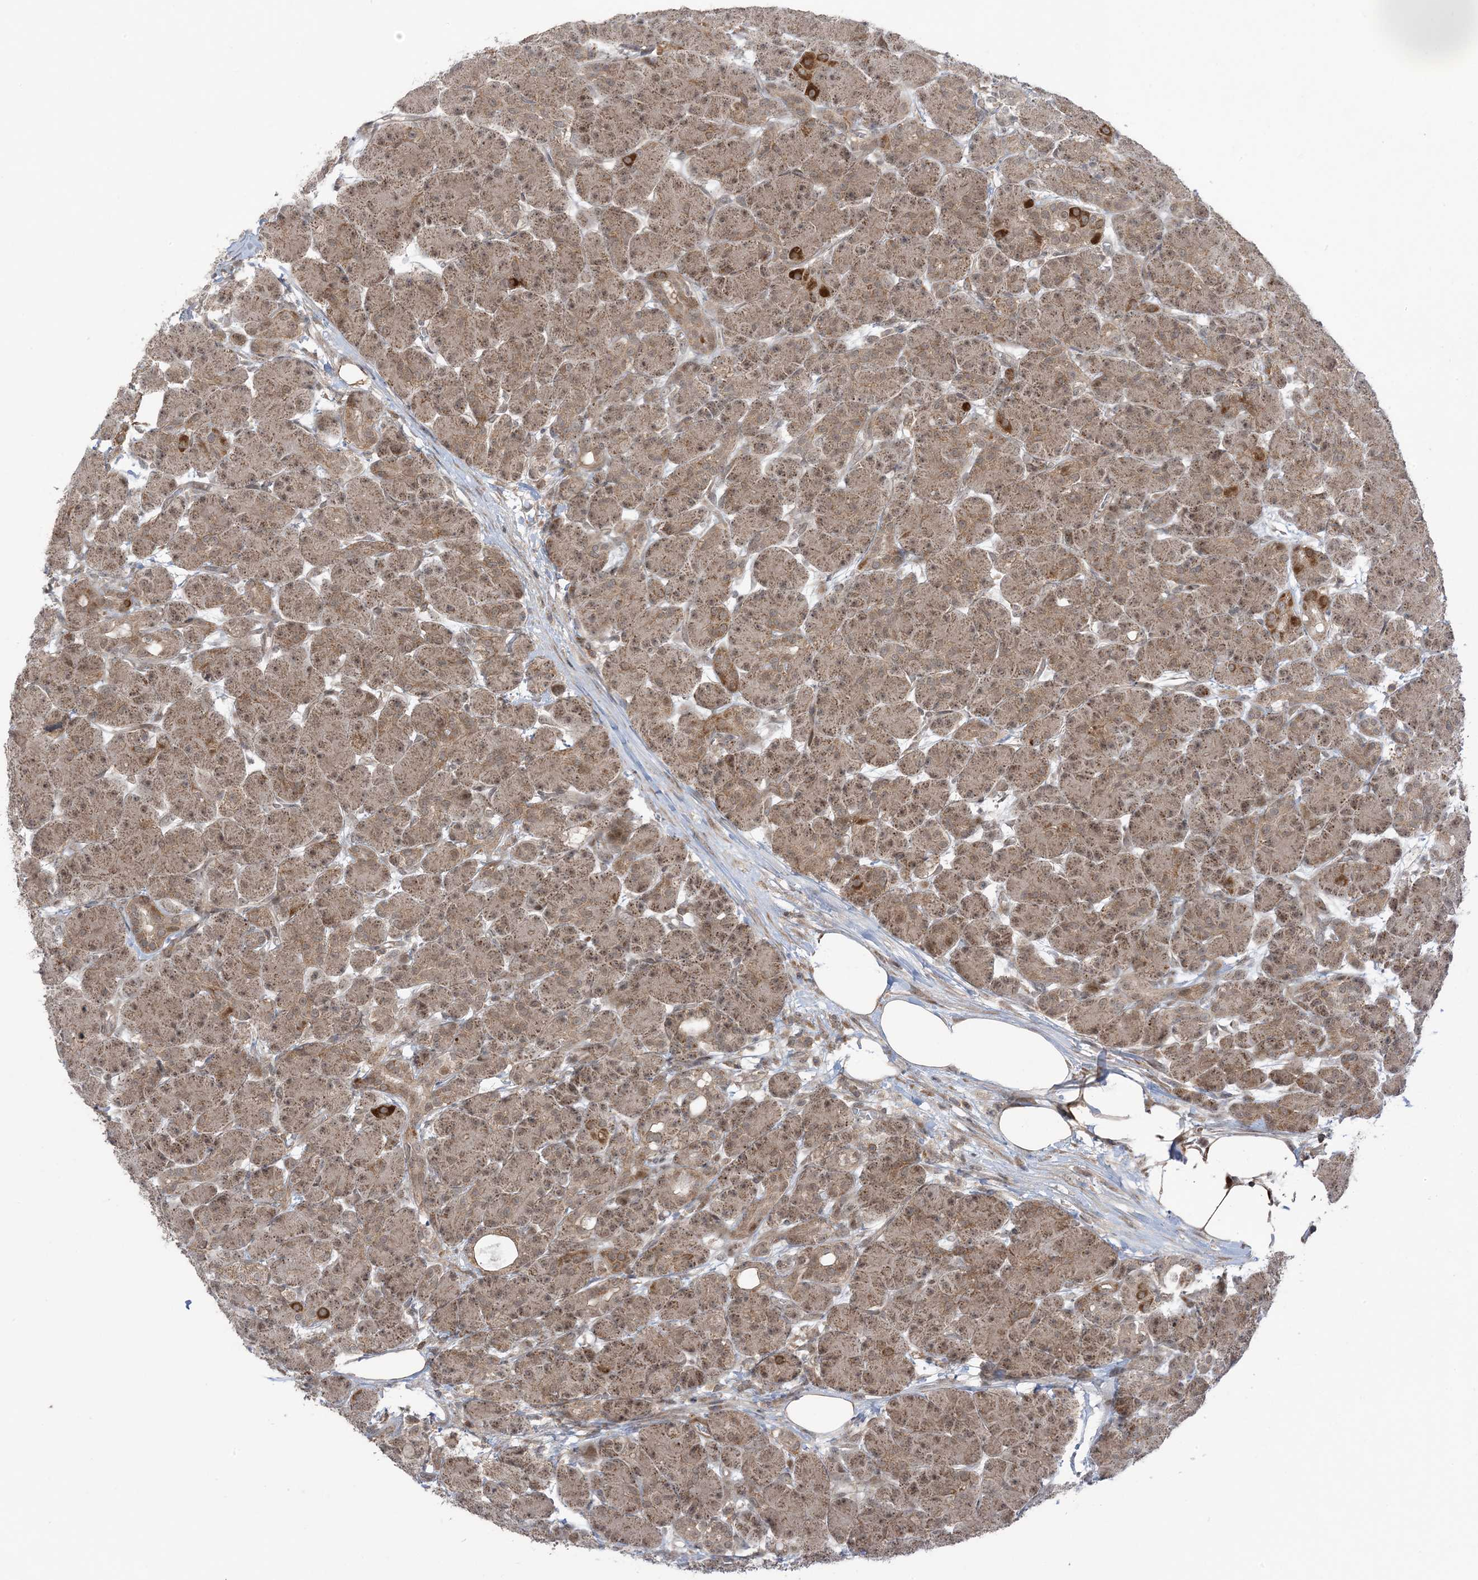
{"staining": {"intensity": "moderate", "quantity": ">75%", "location": "cytoplasmic/membranous"}, "tissue": "pancreas", "cell_type": "Exocrine glandular cells", "image_type": "normal", "snomed": [{"axis": "morphology", "description": "Normal tissue, NOS"}, {"axis": "topography", "description": "Pancreas"}], "caption": "The micrograph displays immunohistochemical staining of benign pancreas. There is moderate cytoplasmic/membranous positivity is seen in approximately >75% of exocrine glandular cells. The protein is stained brown, and the nuclei are stained in blue (DAB (3,3'-diaminobenzidine) IHC with brightfield microscopy, high magnification).", "gene": "PHLDB2", "patient": {"sex": "male", "age": 63}}